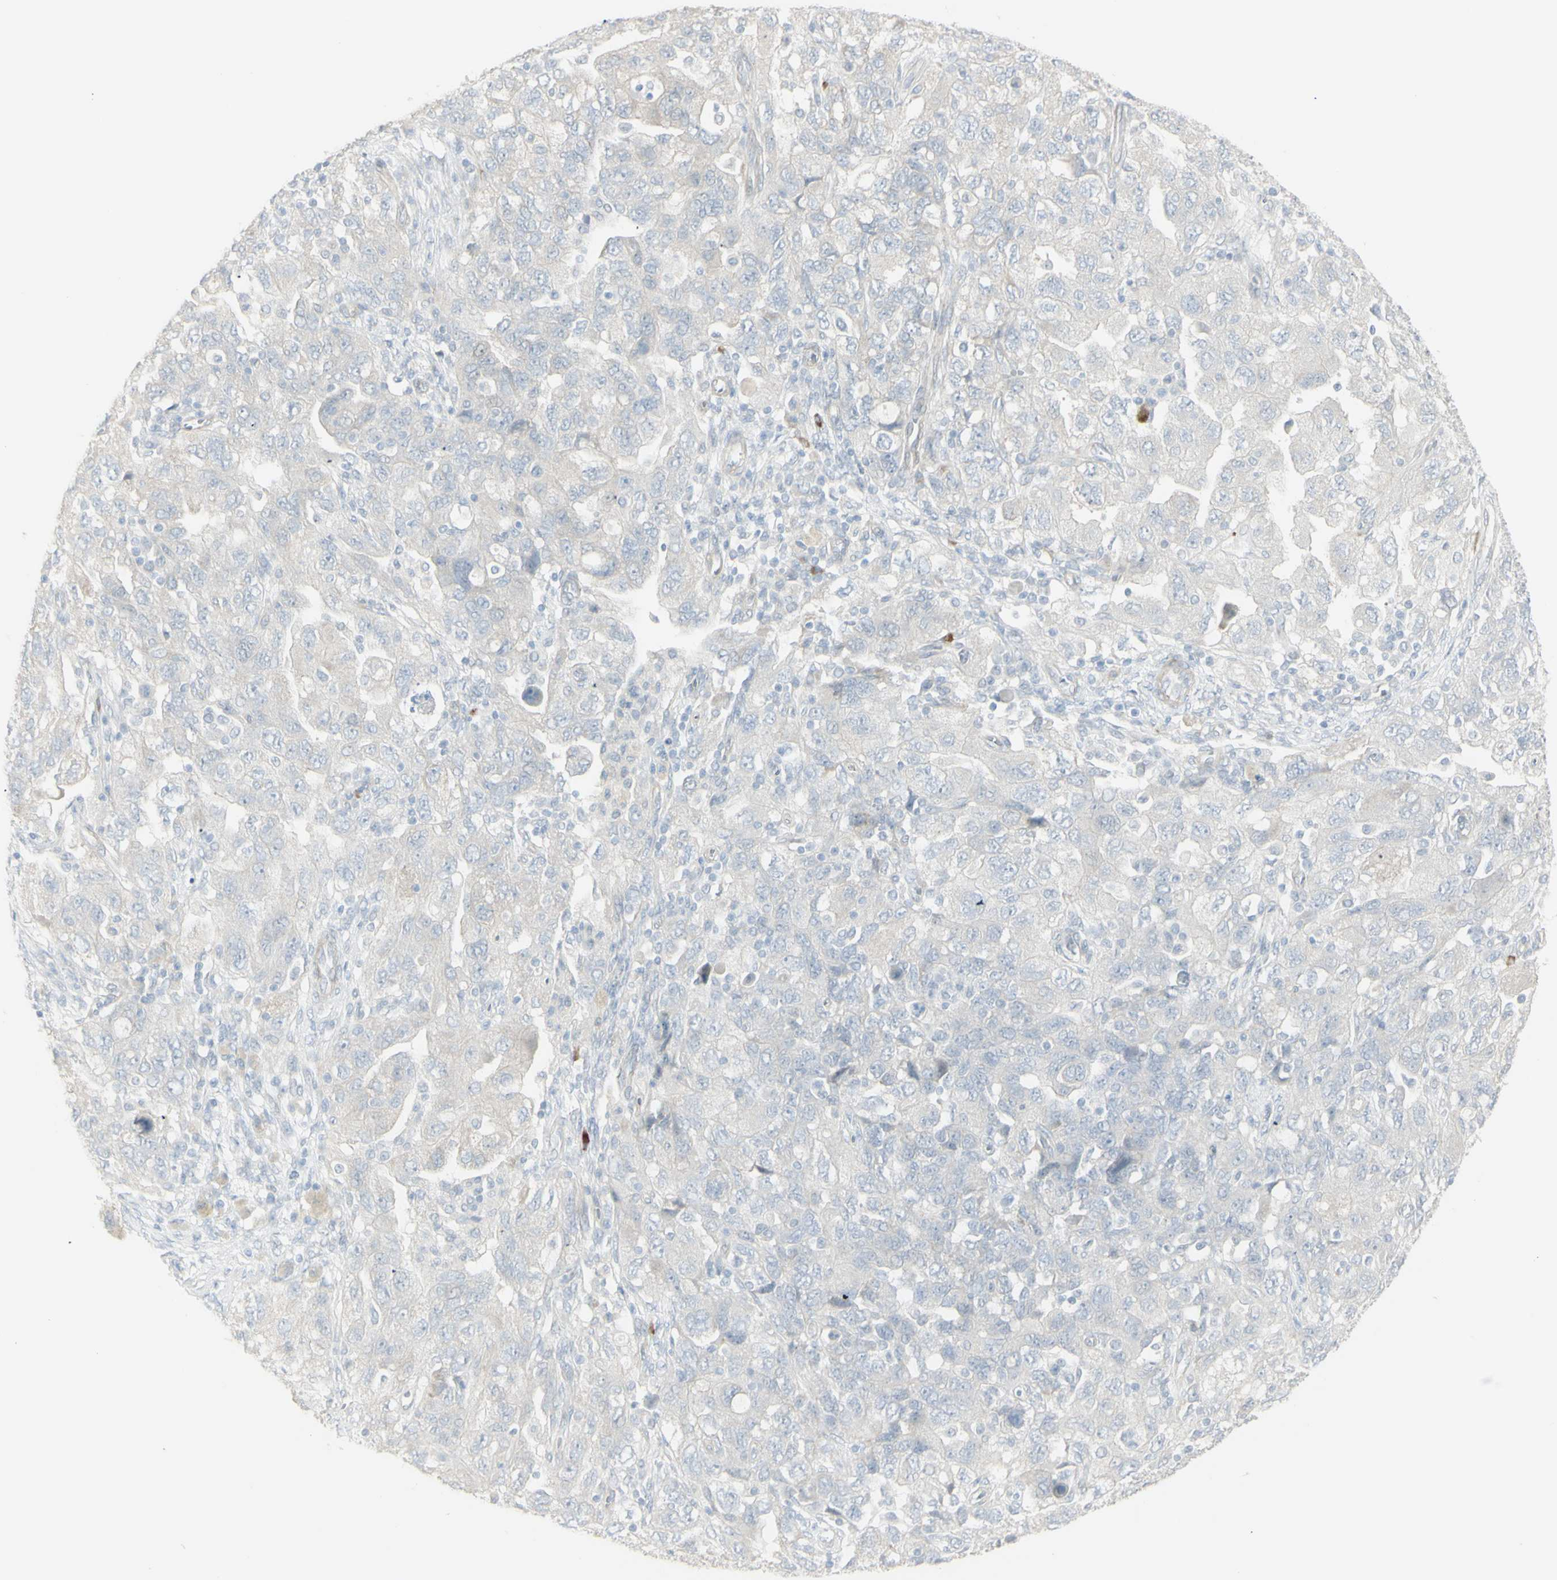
{"staining": {"intensity": "negative", "quantity": "none", "location": "none"}, "tissue": "ovarian cancer", "cell_type": "Tumor cells", "image_type": "cancer", "snomed": [{"axis": "morphology", "description": "Carcinoma, NOS"}, {"axis": "morphology", "description": "Cystadenocarcinoma, serous, NOS"}, {"axis": "topography", "description": "Ovary"}], "caption": "A photomicrograph of human ovarian serous cystadenocarcinoma is negative for staining in tumor cells.", "gene": "NDST4", "patient": {"sex": "female", "age": 69}}